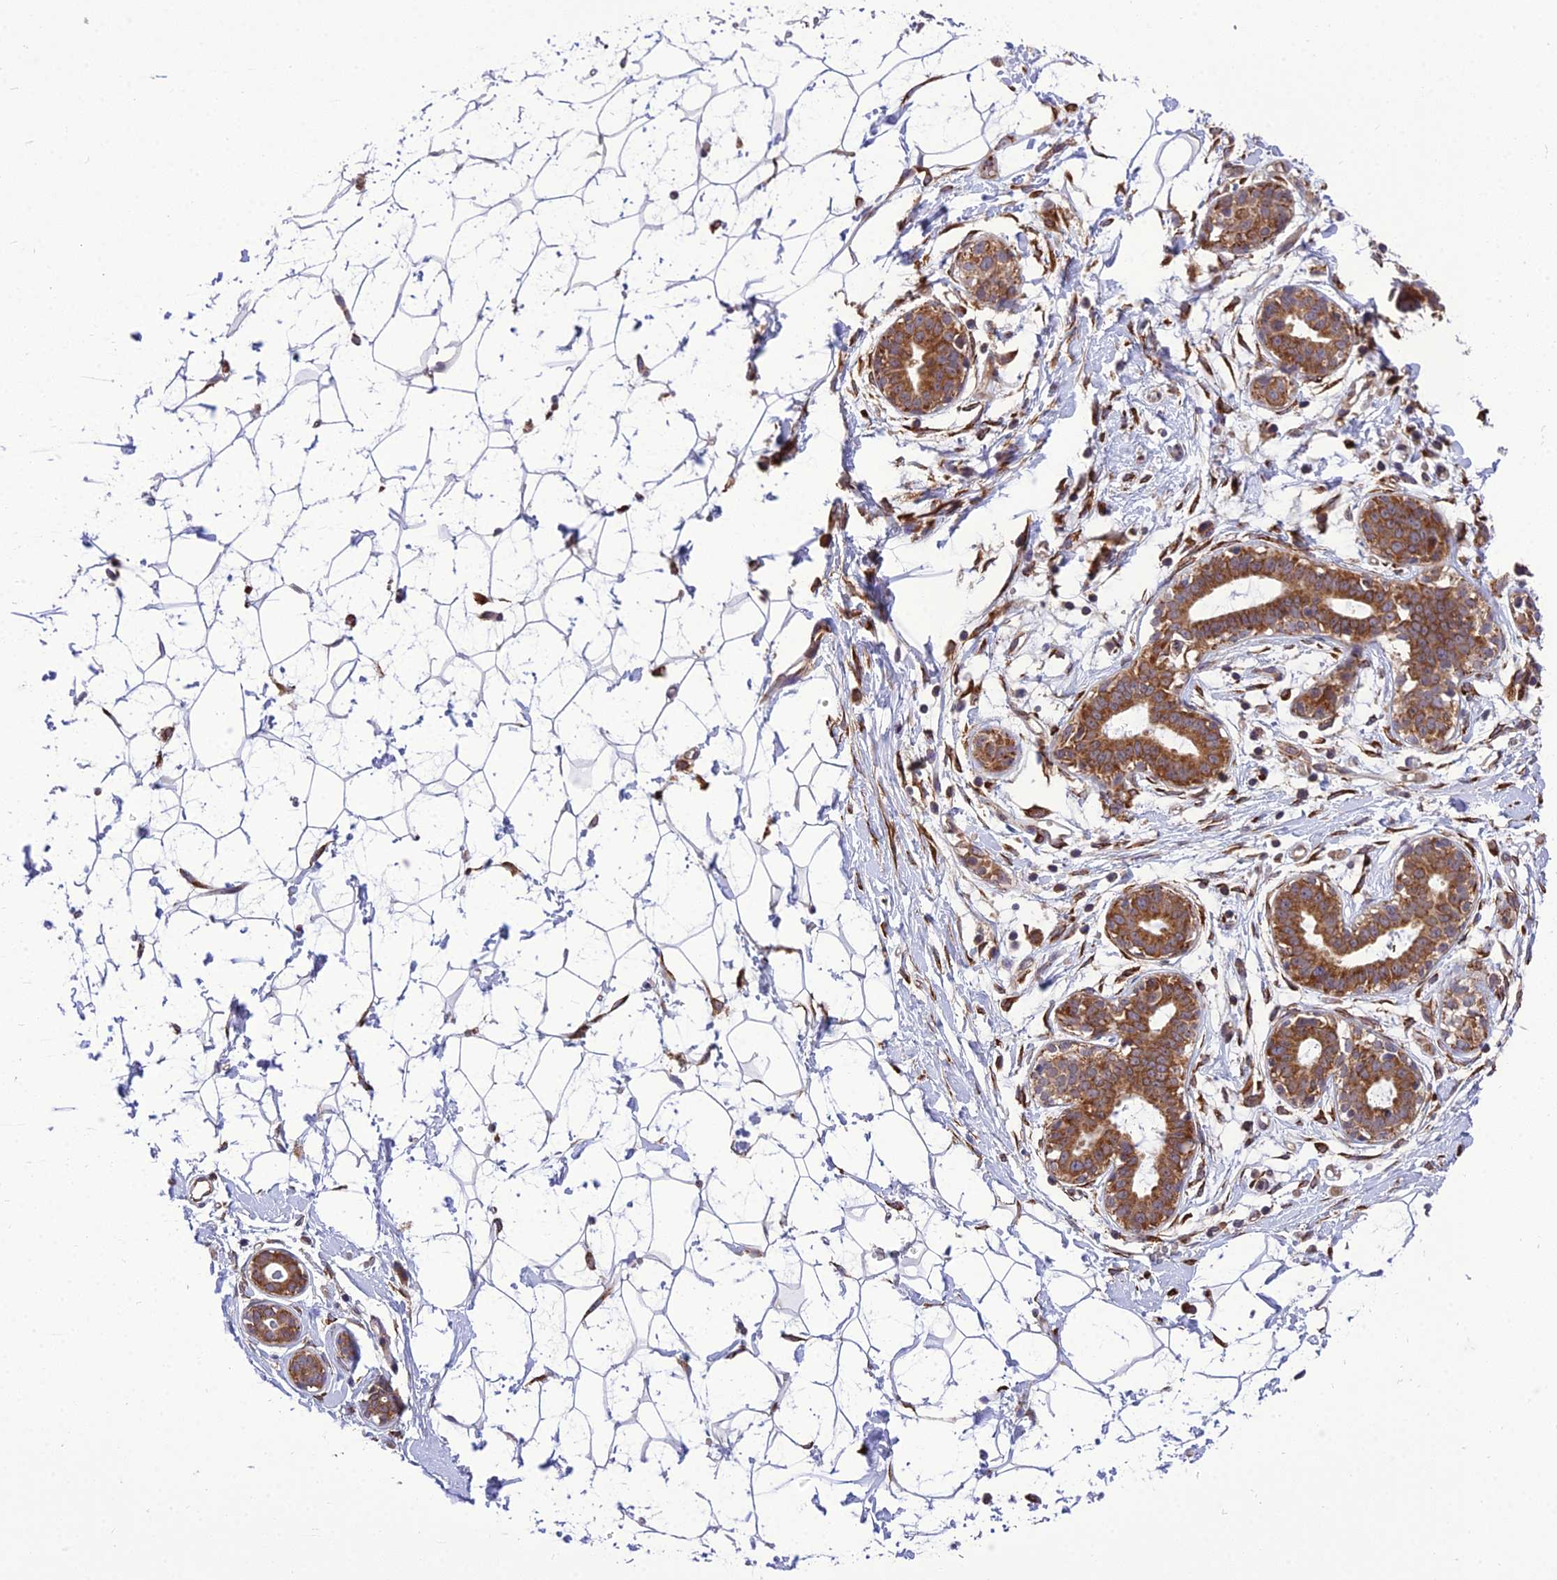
{"staining": {"intensity": "negative", "quantity": "none", "location": "none"}, "tissue": "breast", "cell_type": "Adipocytes", "image_type": "normal", "snomed": [{"axis": "morphology", "description": "Normal tissue, NOS"}, {"axis": "morphology", "description": "Adenoma, NOS"}, {"axis": "topography", "description": "Breast"}], "caption": "A high-resolution image shows immunohistochemistry (IHC) staining of benign breast, which demonstrates no significant expression in adipocytes.", "gene": "DHCR7", "patient": {"sex": "female", "age": 23}}